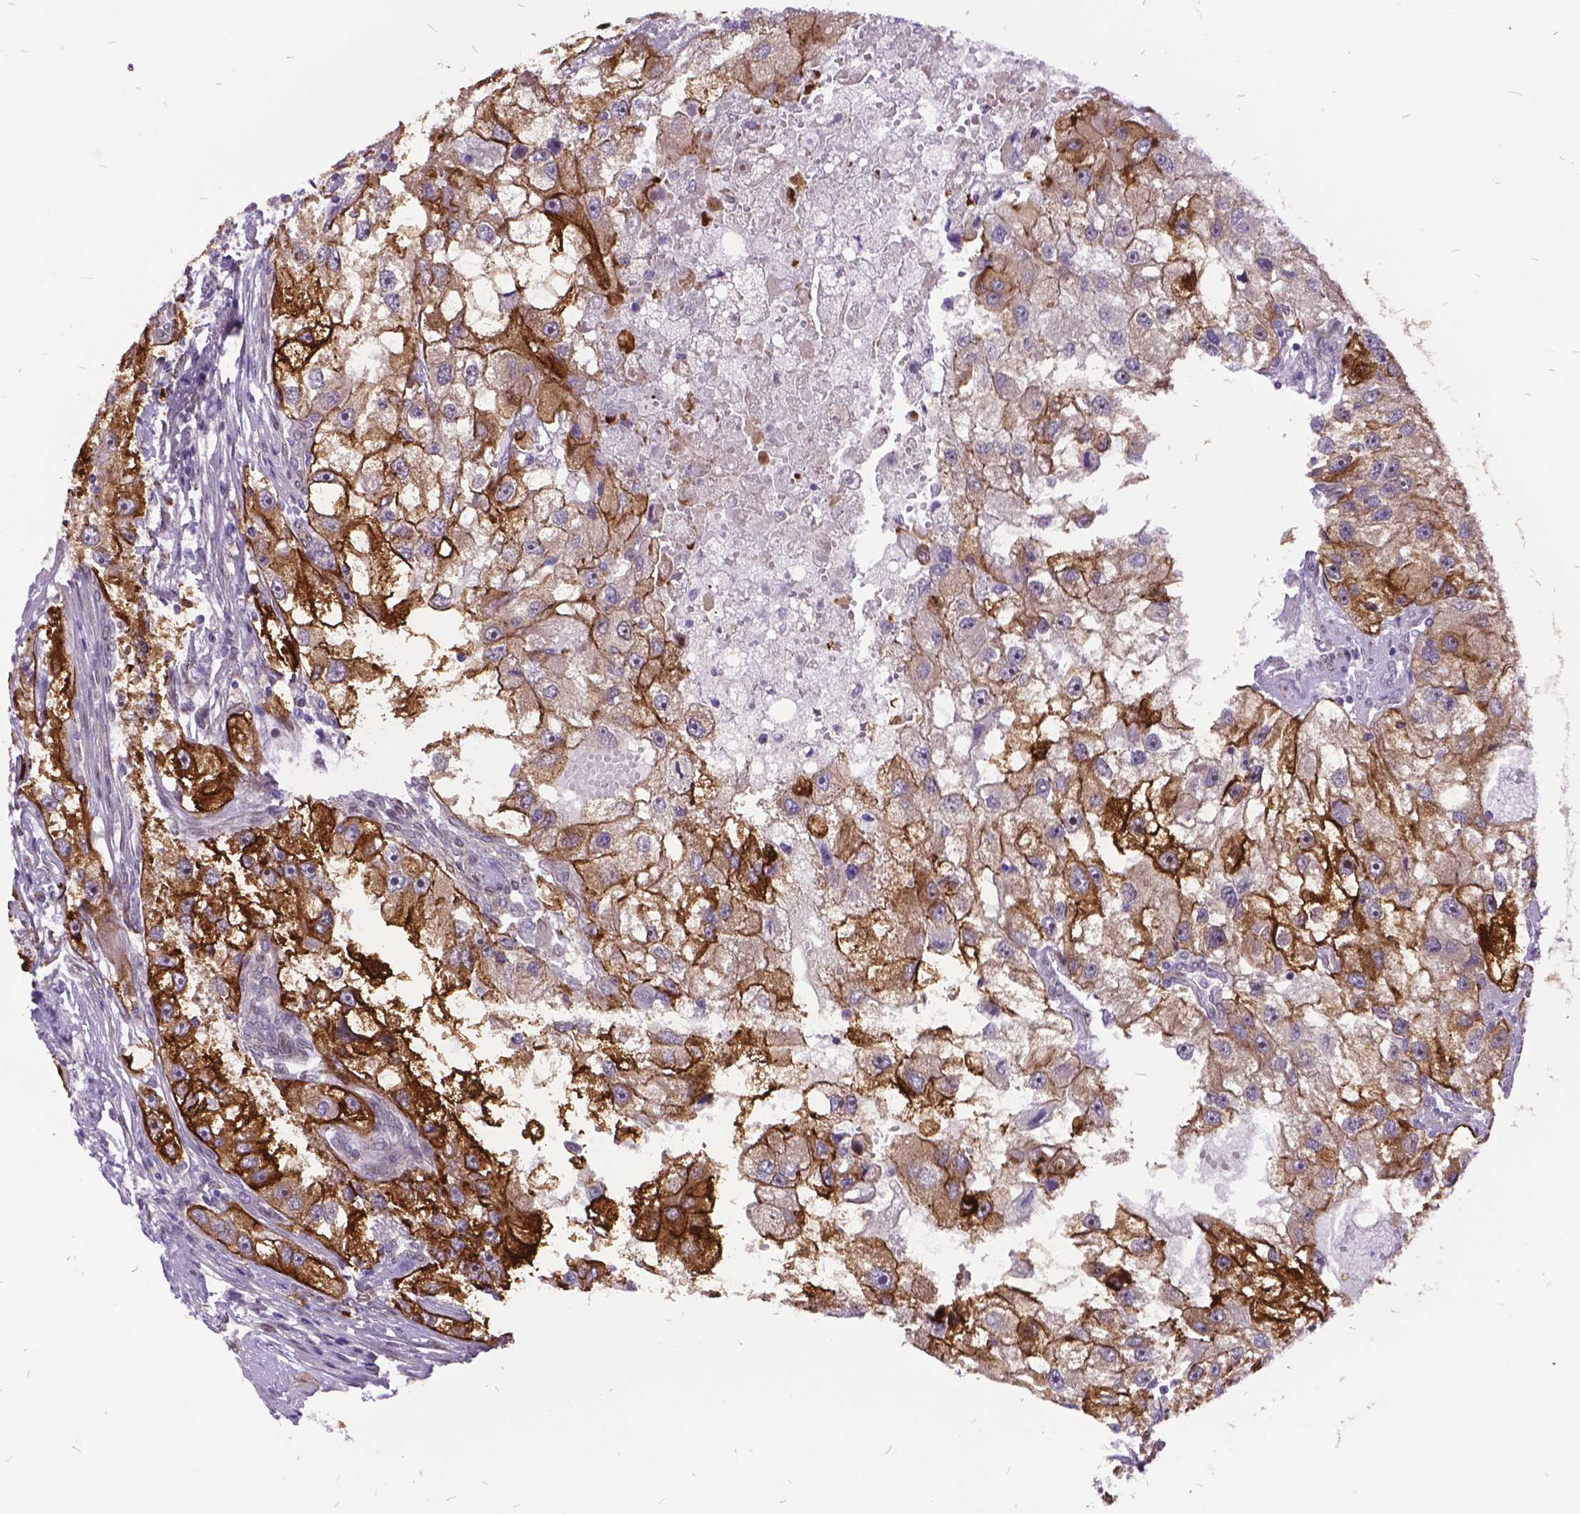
{"staining": {"intensity": "moderate", "quantity": ">75%", "location": "cytoplasmic/membranous"}, "tissue": "renal cancer", "cell_type": "Tumor cells", "image_type": "cancer", "snomed": [{"axis": "morphology", "description": "Adenocarcinoma, NOS"}, {"axis": "topography", "description": "Kidney"}], "caption": "Immunohistochemistry (IHC) of human renal cancer reveals medium levels of moderate cytoplasmic/membranous staining in approximately >75% of tumor cells.", "gene": "GRB7", "patient": {"sex": "male", "age": 63}}